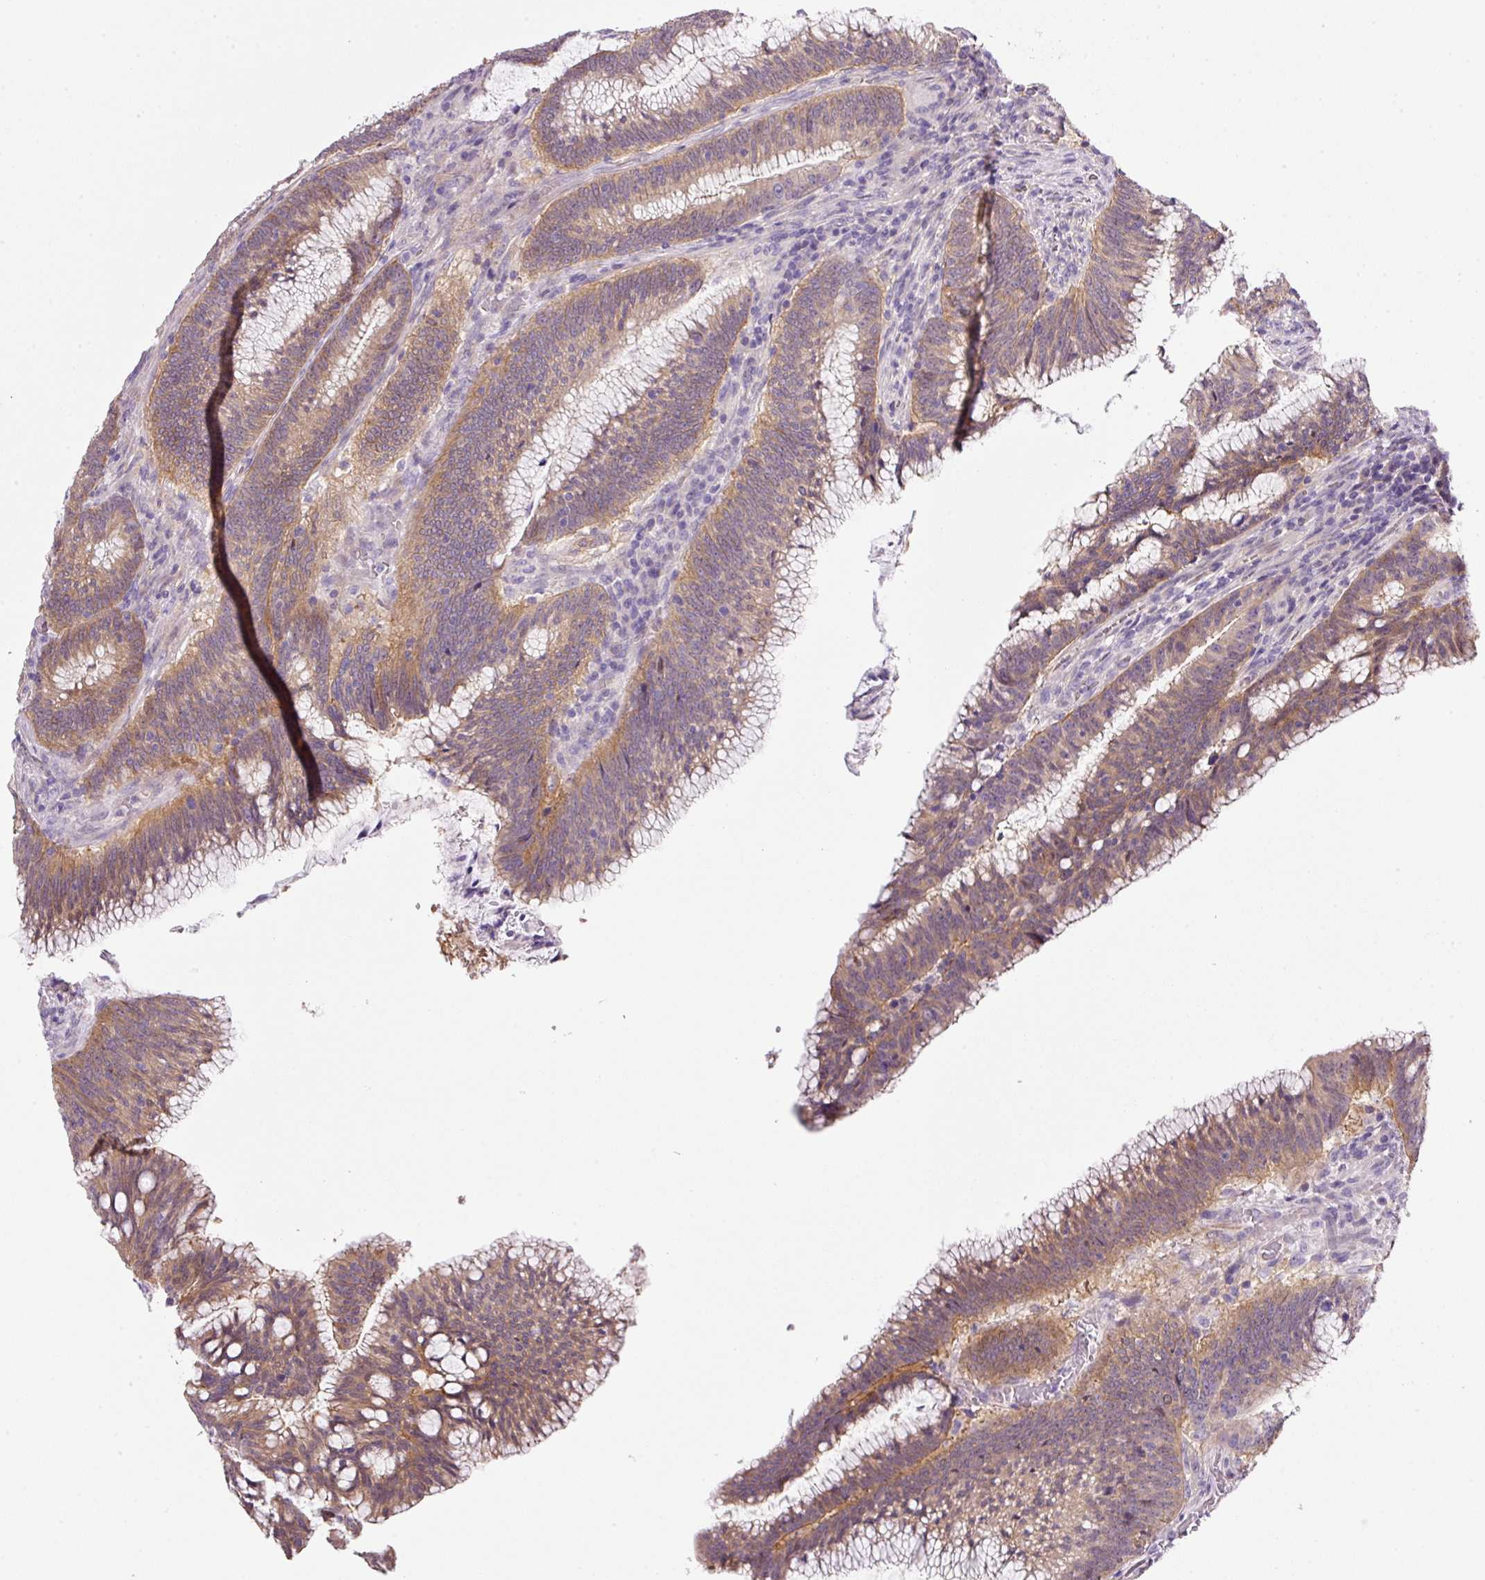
{"staining": {"intensity": "weak", "quantity": "25%-75%", "location": "cytoplasmic/membranous"}, "tissue": "colorectal cancer", "cell_type": "Tumor cells", "image_type": "cancer", "snomed": [{"axis": "morphology", "description": "Adenocarcinoma, NOS"}, {"axis": "topography", "description": "Rectum"}], "caption": "A brown stain highlights weak cytoplasmic/membranous expression of a protein in colorectal cancer tumor cells. (IHC, brightfield microscopy, high magnification).", "gene": "SOS2", "patient": {"sex": "female", "age": 77}}